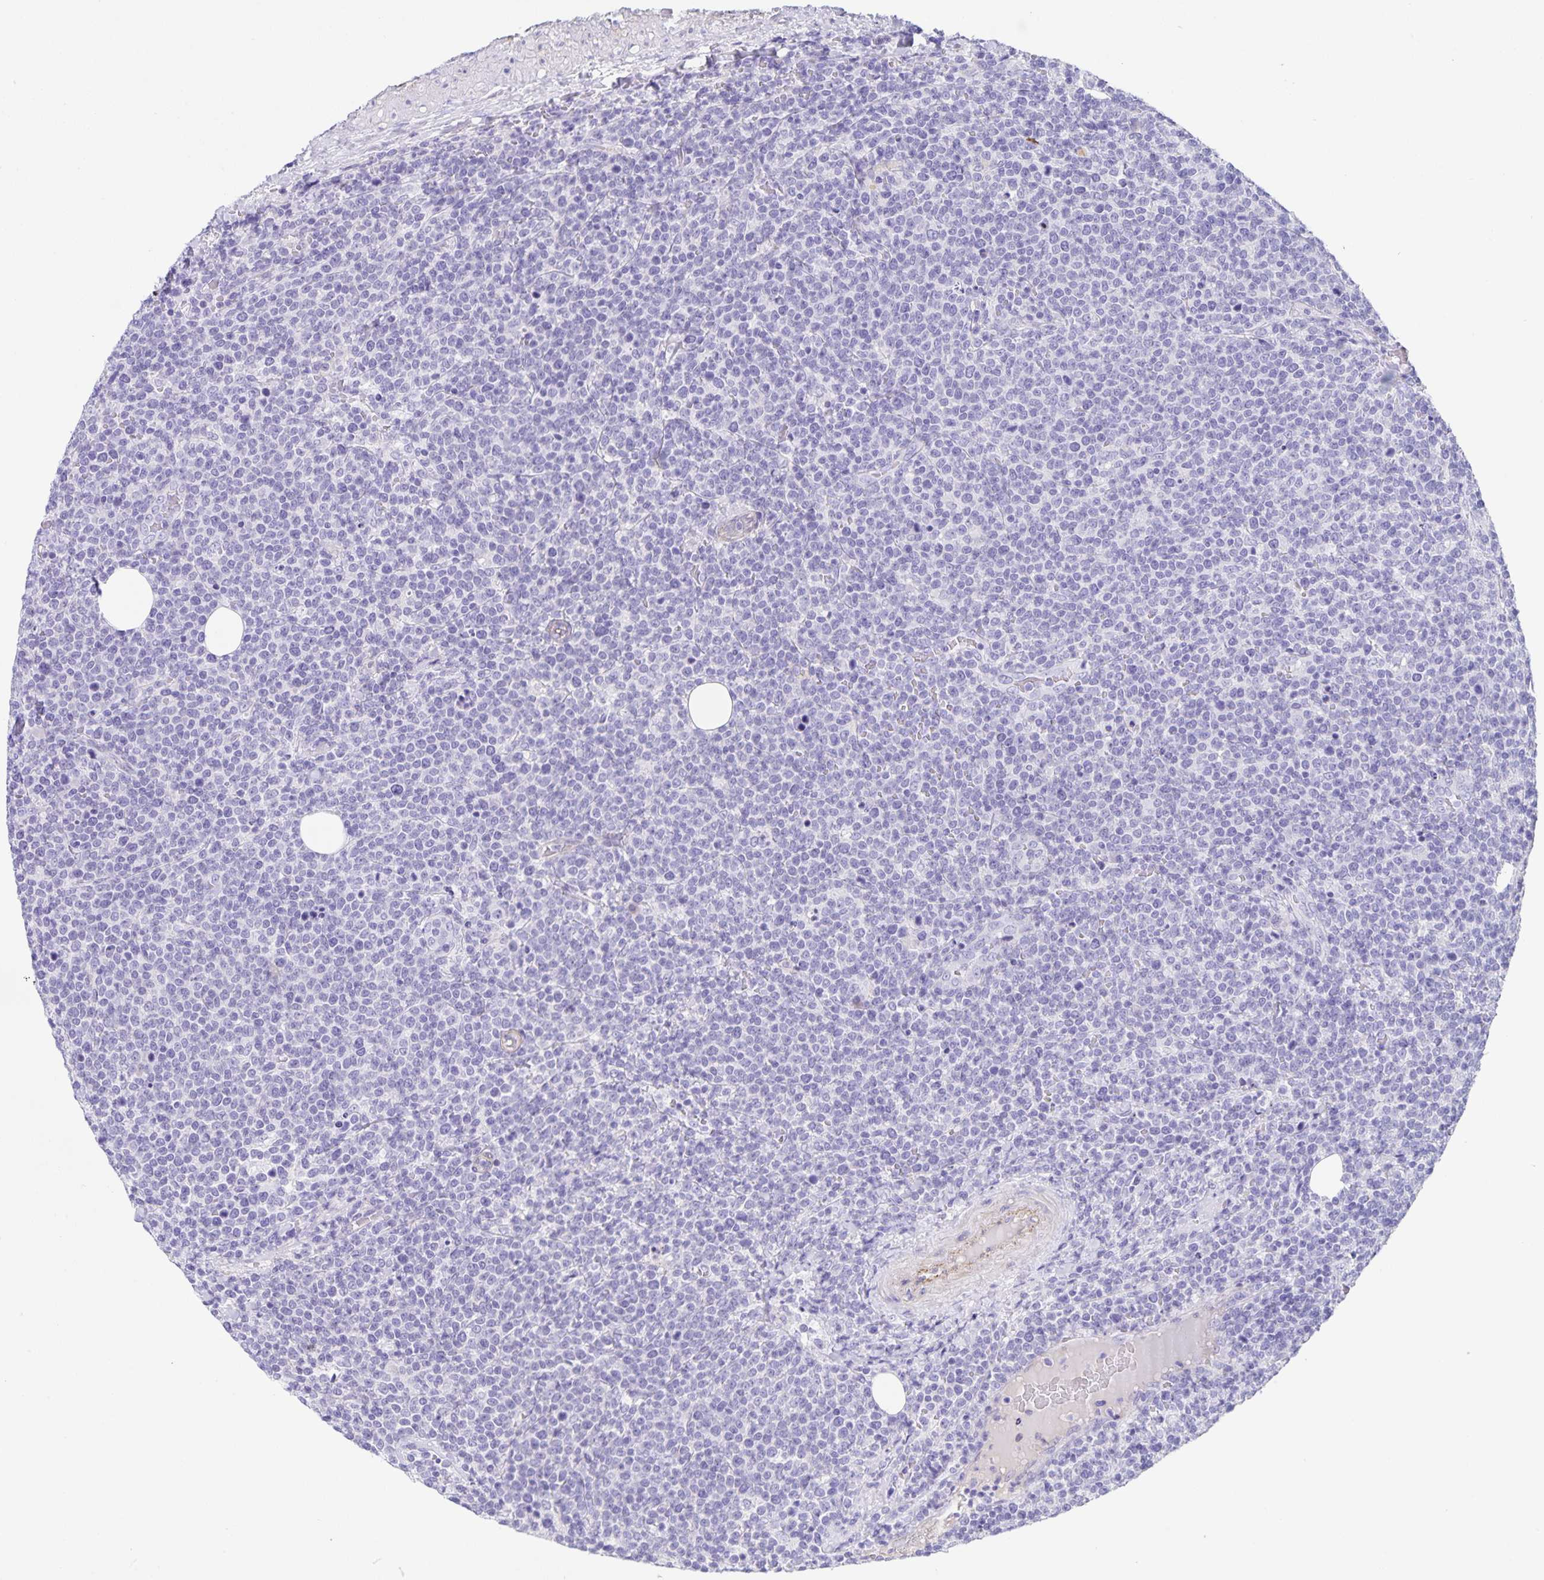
{"staining": {"intensity": "negative", "quantity": "none", "location": "none"}, "tissue": "lymphoma", "cell_type": "Tumor cells", "image_type": "cancer", "snomed": [{"axis": "morphology", "description": "Malignant lymphoma, non-Hodgkin's type, High grade"}, {"axis": "topography", "description": "Lymph node"}], "caption": "IHC of human lymphoma exhibits no staining in tumor cells.", "gene": "UBQLN3", "patient": {"sex": "male", "age": 61}}